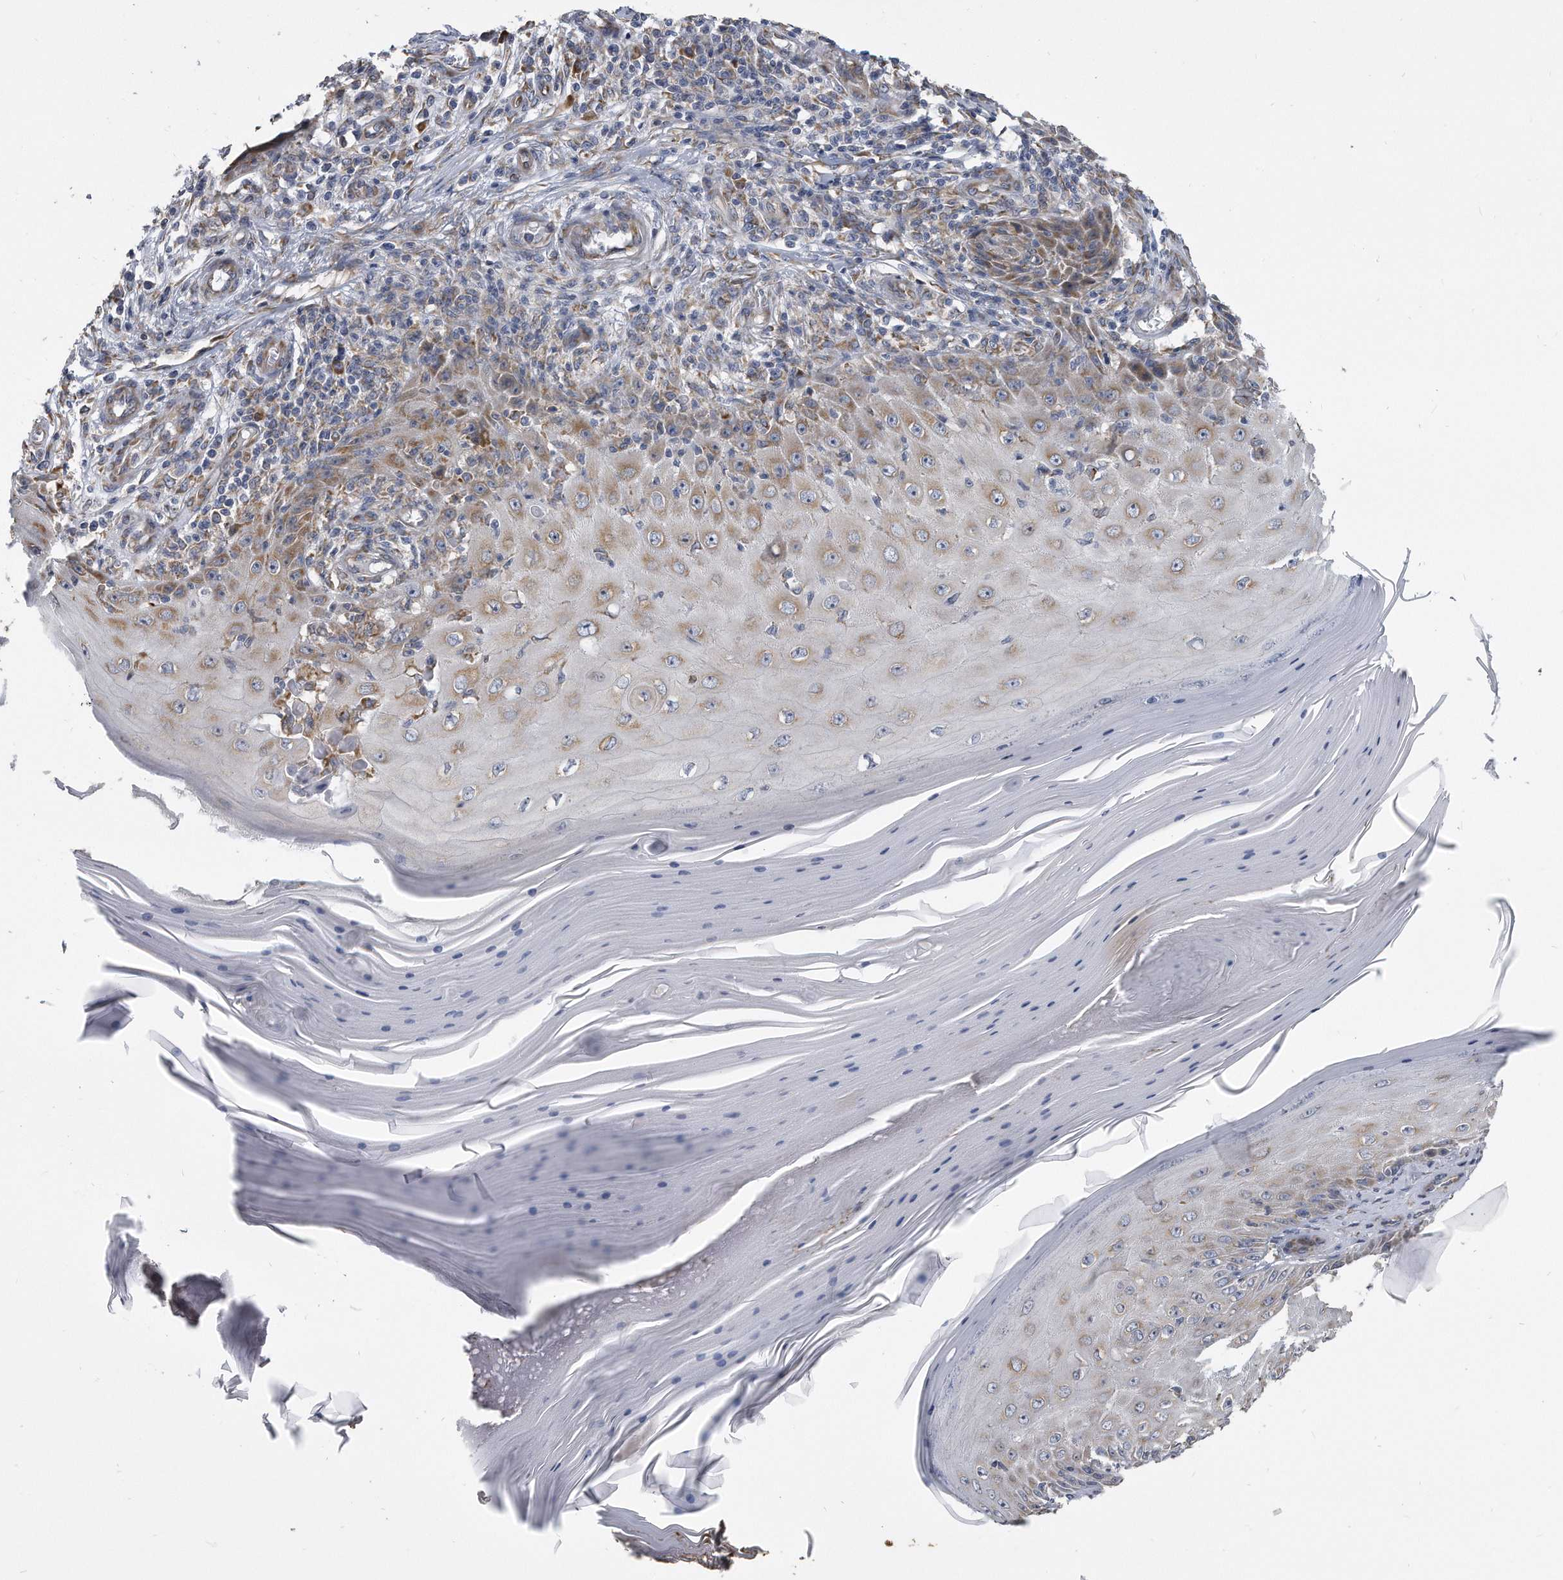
{"staining": {"intensity": "moderate", "quantity": ">75%", "location": "cytoplasmic/membranous"}, "tissue": "skin cancer", "cell_type": "Tumor cells", "image_type": "cancer", "snomed": [{"axis": "morphology", "description": "Squamous cell carcinoma, NOS"}, {"axis": "topography", "description": "Skin"}], "caption": "A photomicrograph showing moderate cytoplasmic/membranous positivity in about >75% of tumor cells in skin squamous cell carcinoma, as visualized by brown immunohistochemical staining.", "gene": "CCDC47", "patient": {"sex": "female", "age": 73}}